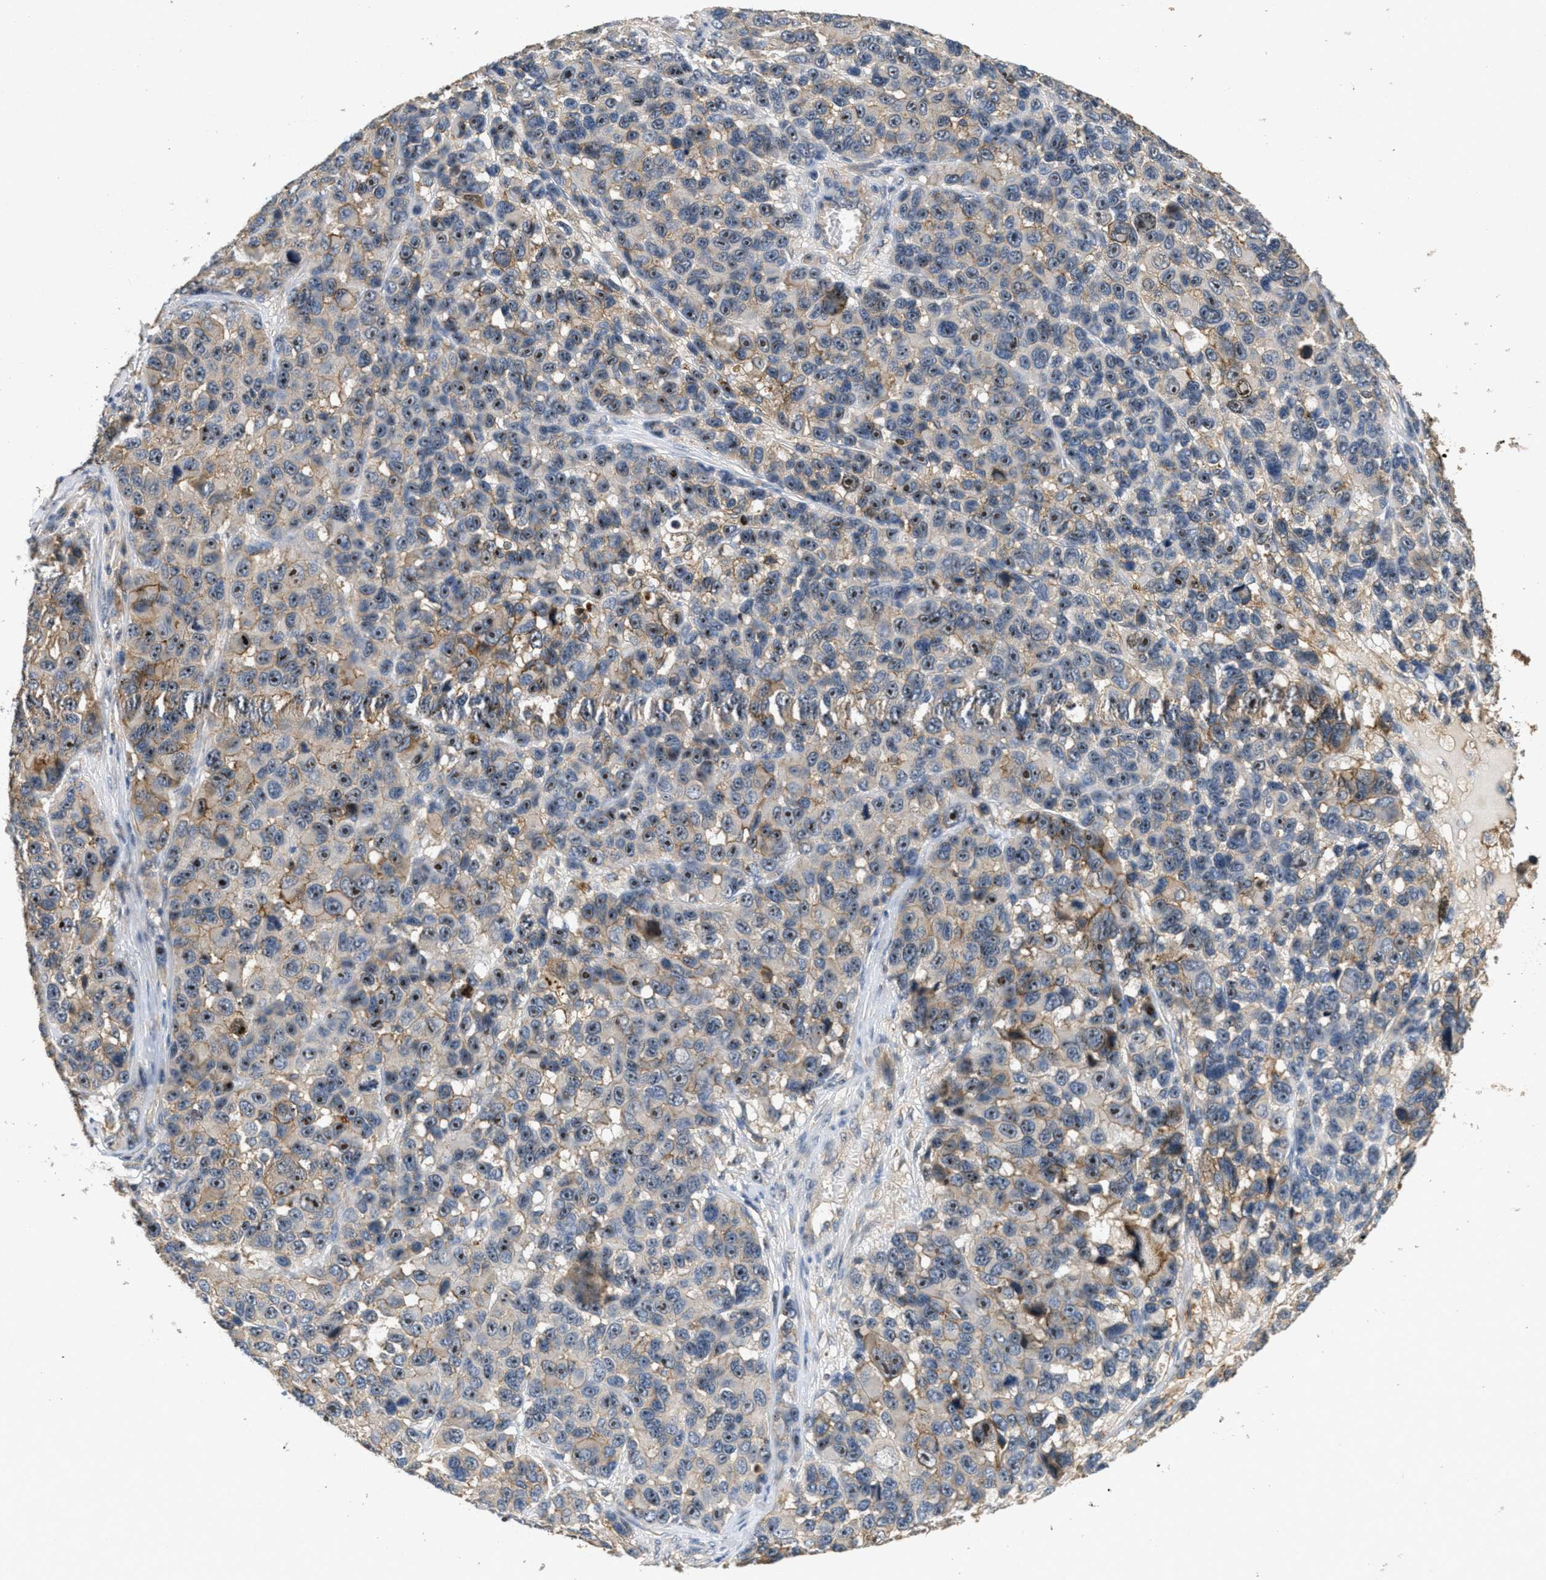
{"staining": {"intensity": "moderate", "quantity": "25%-75%", "location": "nuclear"}, "tissue": "melanoma", "cell_type": "Tumor cells", "image_type": "cancer", "snomed": [{"axis": "morphology", "description": "Malignant melanoma, NOS"}, {"axis": "topography", "description": "Skin"}], "caption": "Malignant melanoma stained for a protein (brown) demonstrates moderate nuclear positive positivity in about 25%-75% of tumor cells.", "gene": "OSMR", "patient": {"sex": "male", "age": 53}}